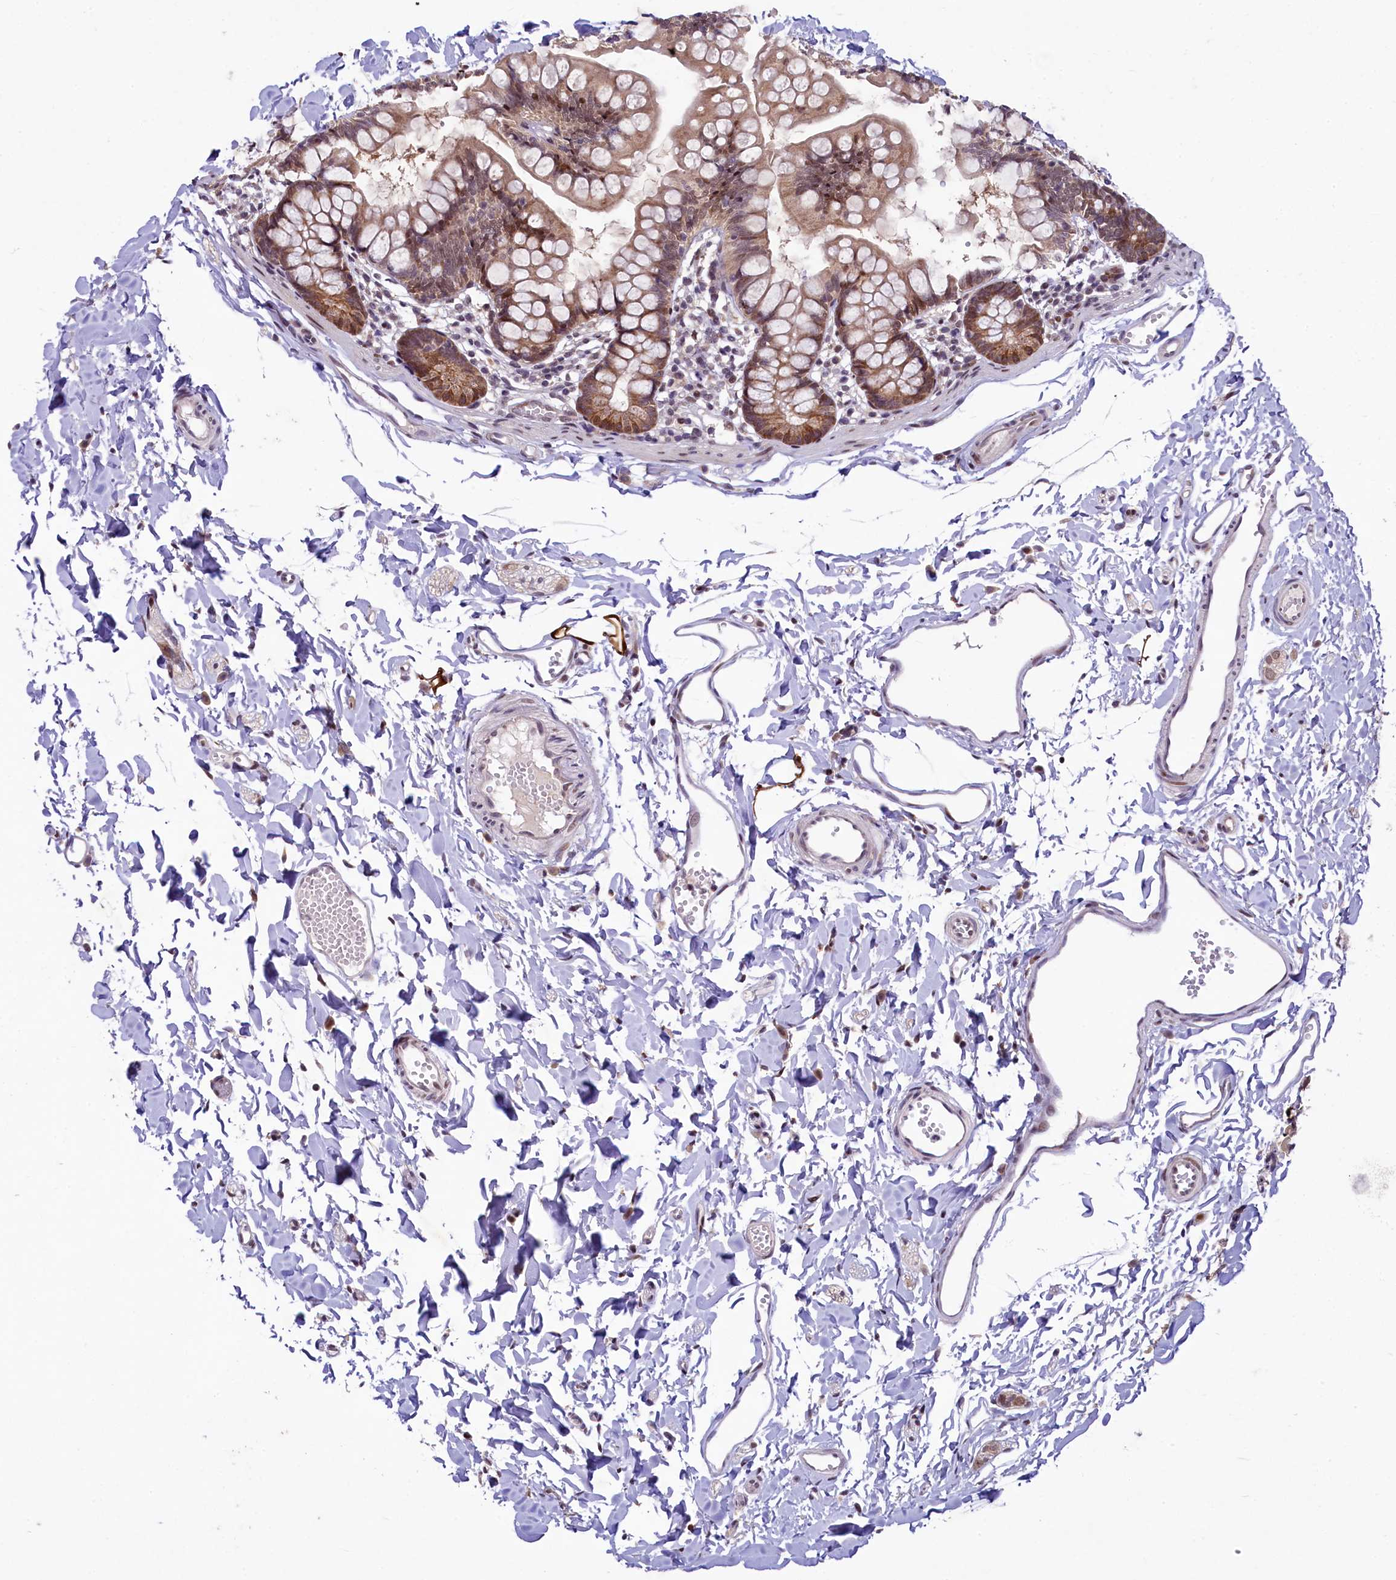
{"staining": {"intensity": "moderate", "quantity": "25%-75%", "location": "cytoplasmic/membranous,nuclear"}, "tissue": "small intestine", "cell_type": "Glandular cells", "image_type": "normal", "snomed": [{"axis": "morphology", "description": "Normal tissue, NOS"}, {"axis": "topography", "description": "Small intestine"}], "caption": "This photomicrograph reveals unremarkable small intestine stained with immunohistochemistry to label a protein in brown. The cytoplasmic/membranous,nuclear of glandular cells show moderate positivity for the protein. Nuclei are counter-stained blue.", "gene": "ANKS3", "patient": {"sex": "male", "age": 7}}